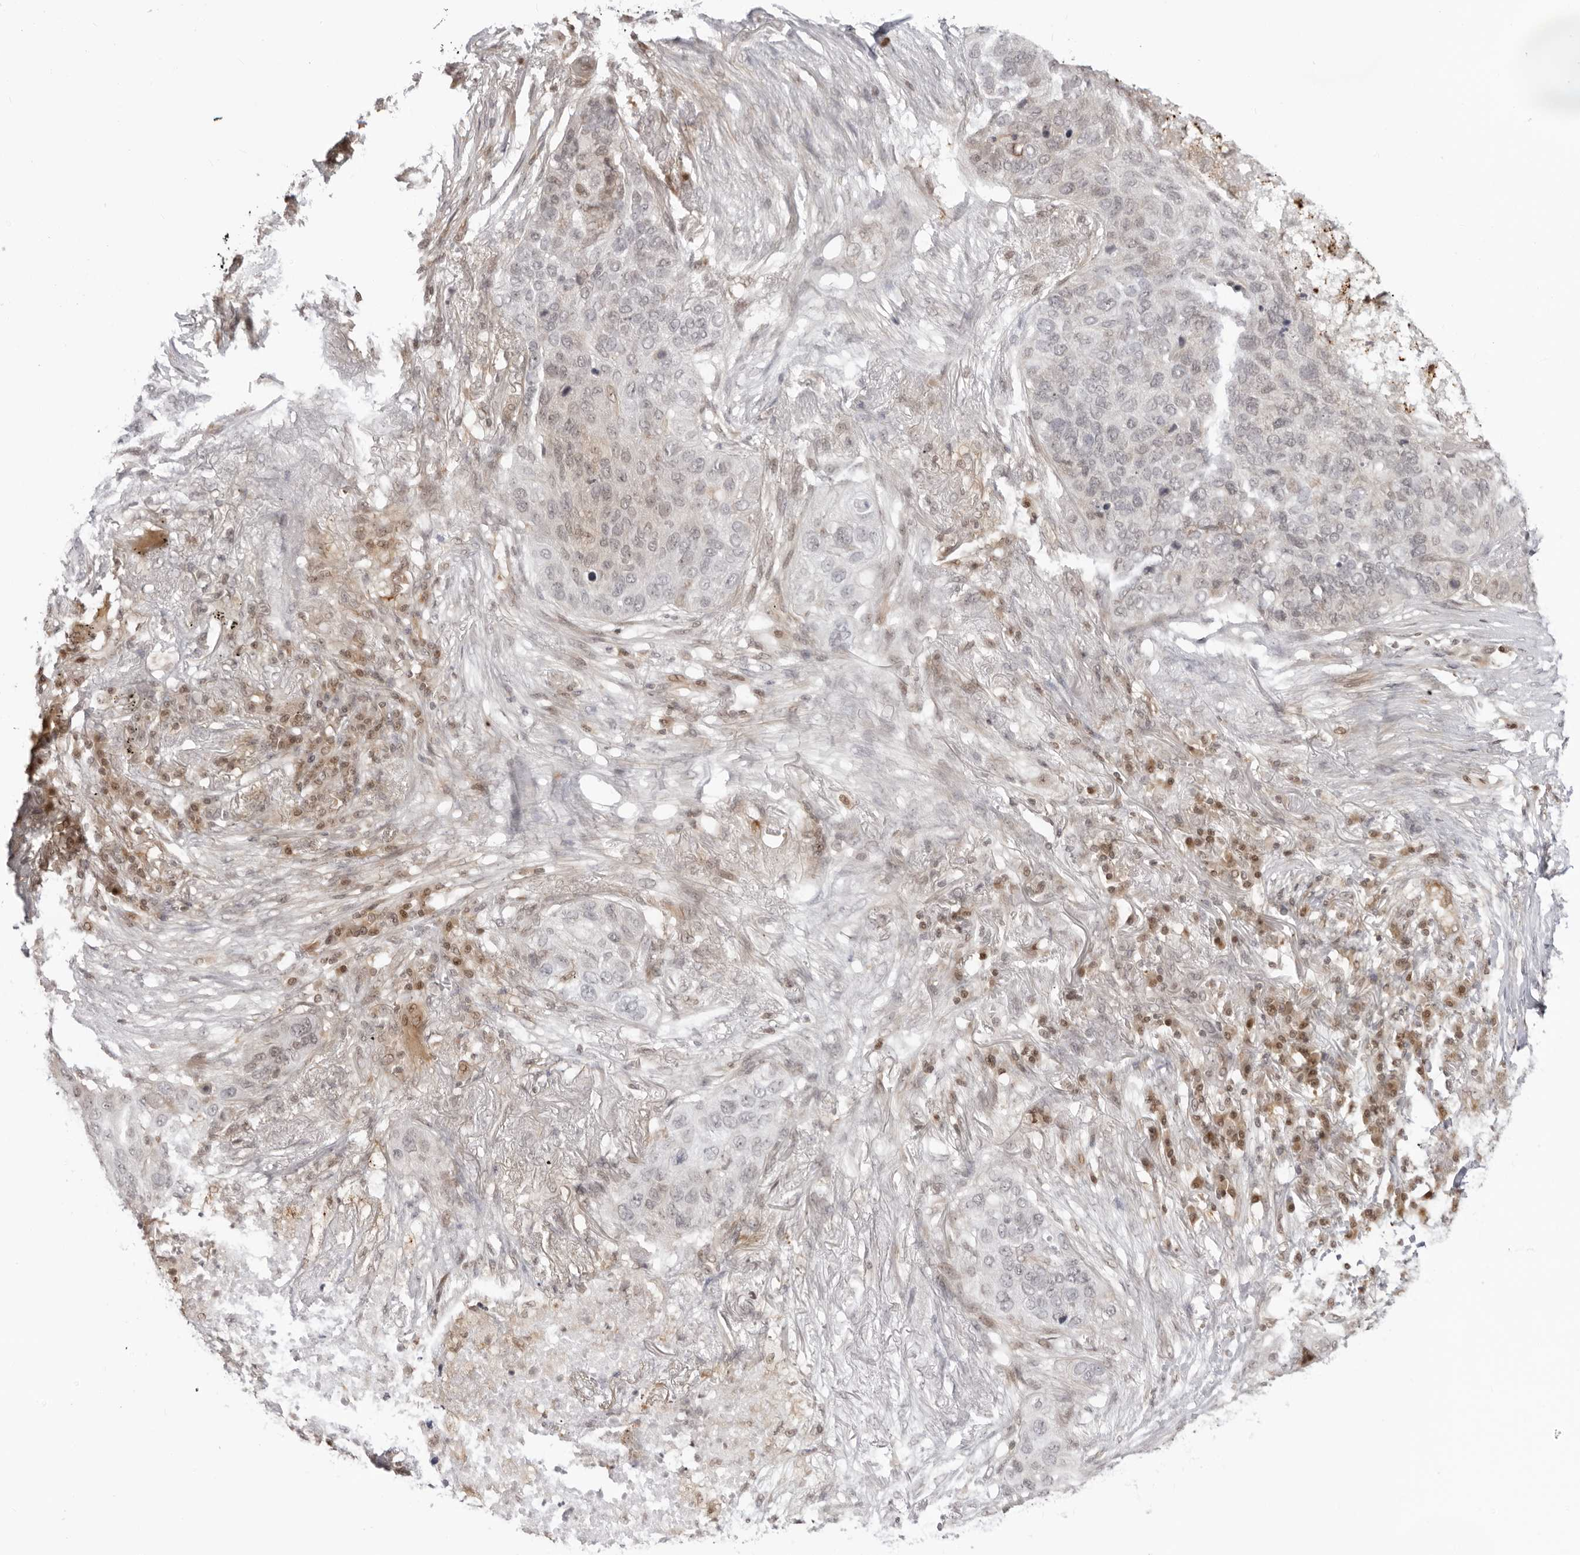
{"staining": {"intensity": "negative", "quantity": "none", "location": "none"}, "tissue": "lung cancer", "cell_type": "Tumor cells", "image_type": "cancer", "snomed": [{"axis": "morphology", "description": "Squamous cell carcinoma, NOS"}, {"axis": "topography", "description": "Lung"}], "caption": "Lung cancer (squamous cell carcinoma) was stained to show a protein in brown. There is no significant staining in tumor cells. (Brightfield microscopy of DAB IHC at high magnification).", "gene": "RNF146", "patient": {"sex": "female", "age": 63}}